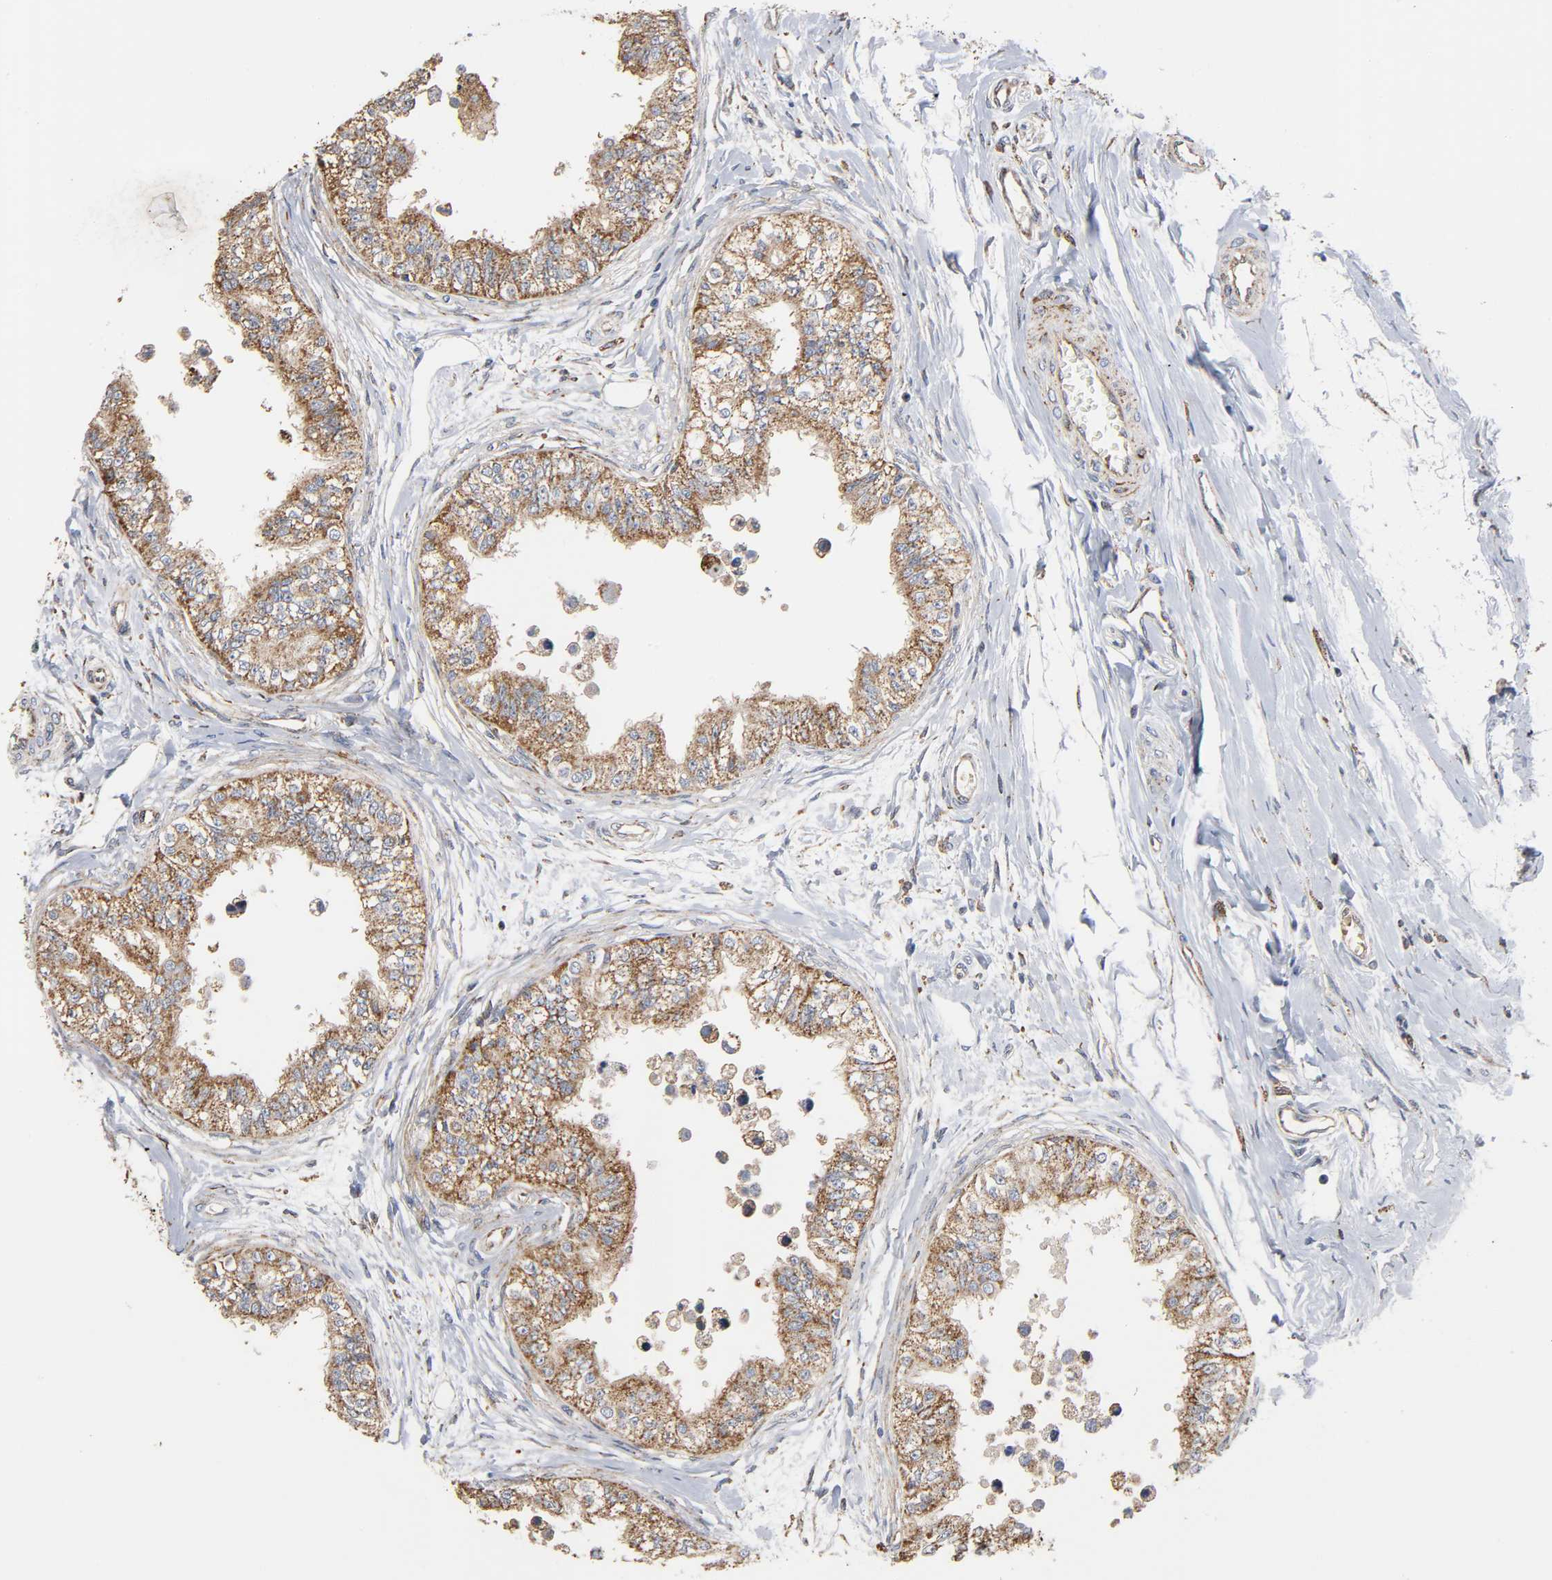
{"staining": {"intensity": "moderate", "quantity": "25%-75%", "location": "cytoplasmic/membranous"}, "tissue": "epididymis", "cell_type": "Glandular cells", "image_type": "normal", "snomed": [{"axis": "morphology", "description": "Normal tissue, NOS"}, {"axis": "morphology", "description": "Adenocarcinoma, metastatic, NOS"}, {"axis": "topography", "description": "Testis"}, {"axis": "topography", "description": "Epididymis"}], "caption": "Protein positivity by IHC reveals moderate cytoplasmic/membranous staining in approximately 25%-75% of glandular cells in unremarkable epididymis. (DAB (3,3'-diaminobenzidine) IHC, brown staining for protein, blue staining for nuclei).", "gene": "MAP3K1", "patient": {"sex": "male", "age": 26}}